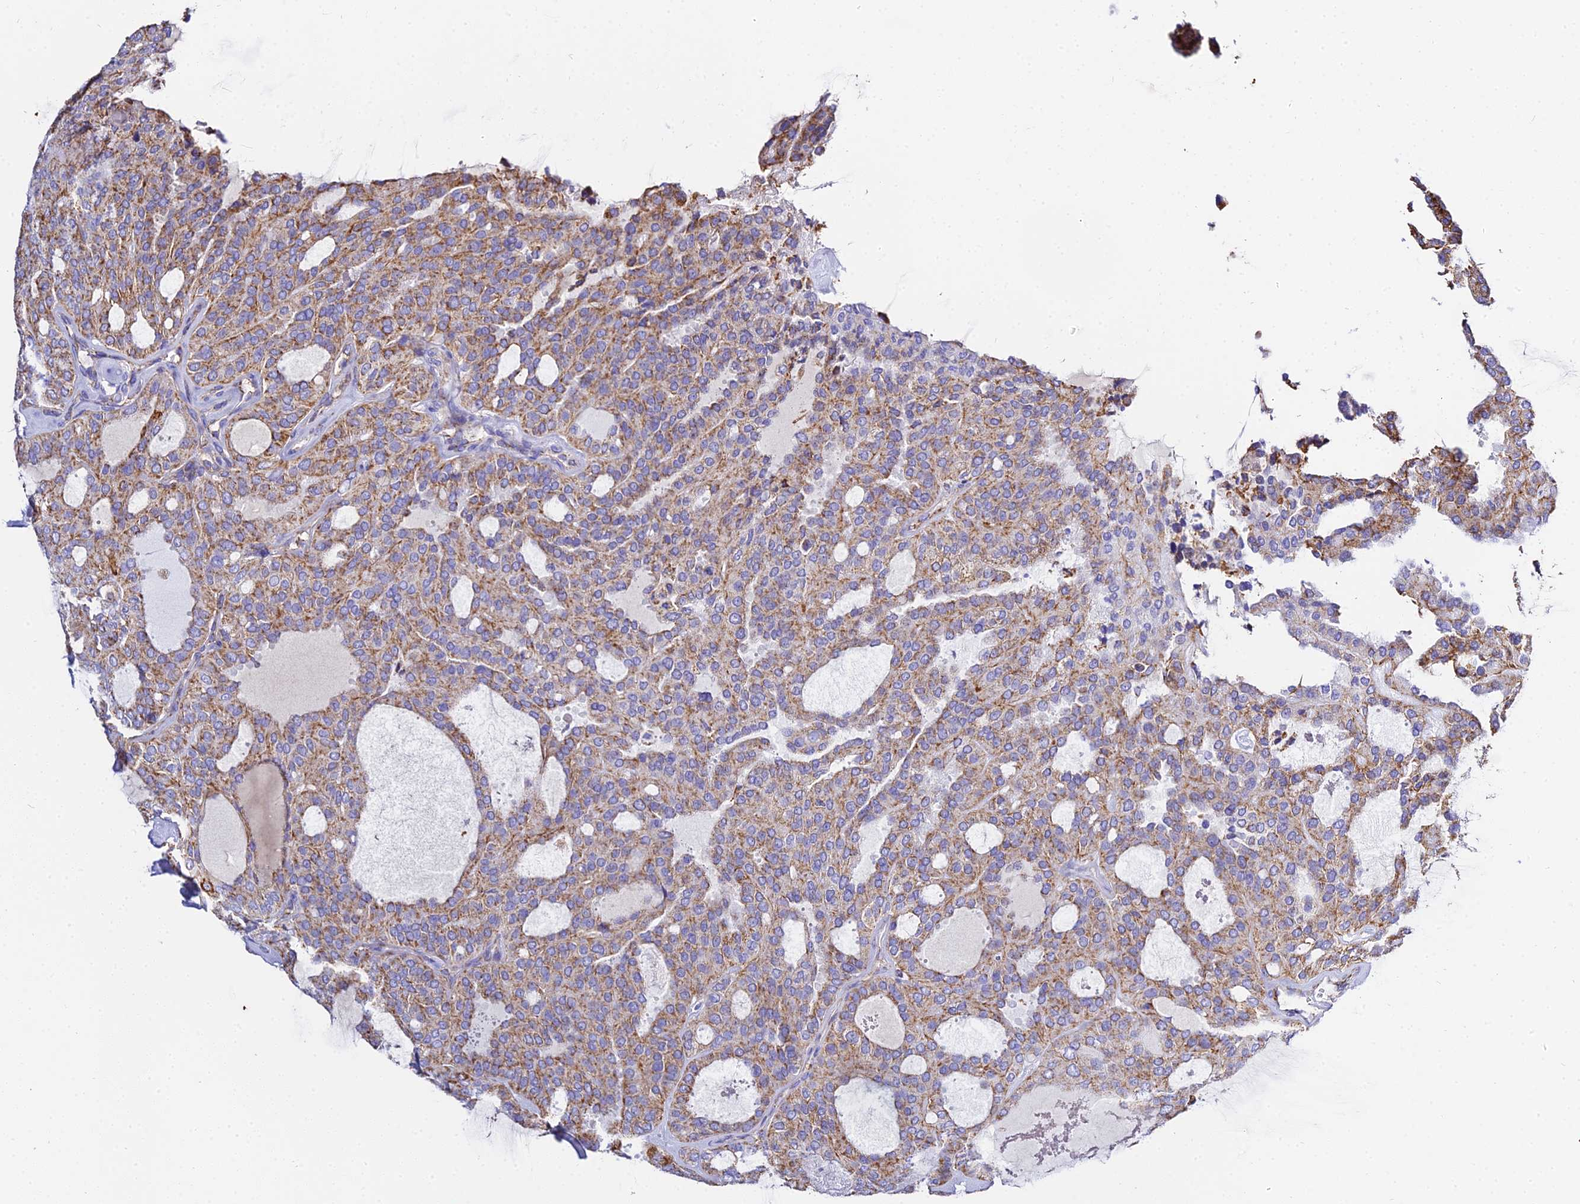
{"staining": {"intensity": "moderate", "quantity": ">75%", "location": "cytoplasmic/membranous"}, "tissue": "thyroid cancer", "cell_type": "Tumor cells", "image_type": "cancer", "snomed": [{"axis": "morphology", "description": "Follicular adenoma carcinoma, NOS"}, {"axis": "topography", "description": "Thyroid gland"}], "caption": "About >75% of tumor cells in human thyroid follicular adenoma carcinoma show moderate cytoplasmic/membranous protein positivity as visualized by brown immunohistochemical staining.", "gene": "ZNF573", "patient": {"sex": "male", "age": 75}}